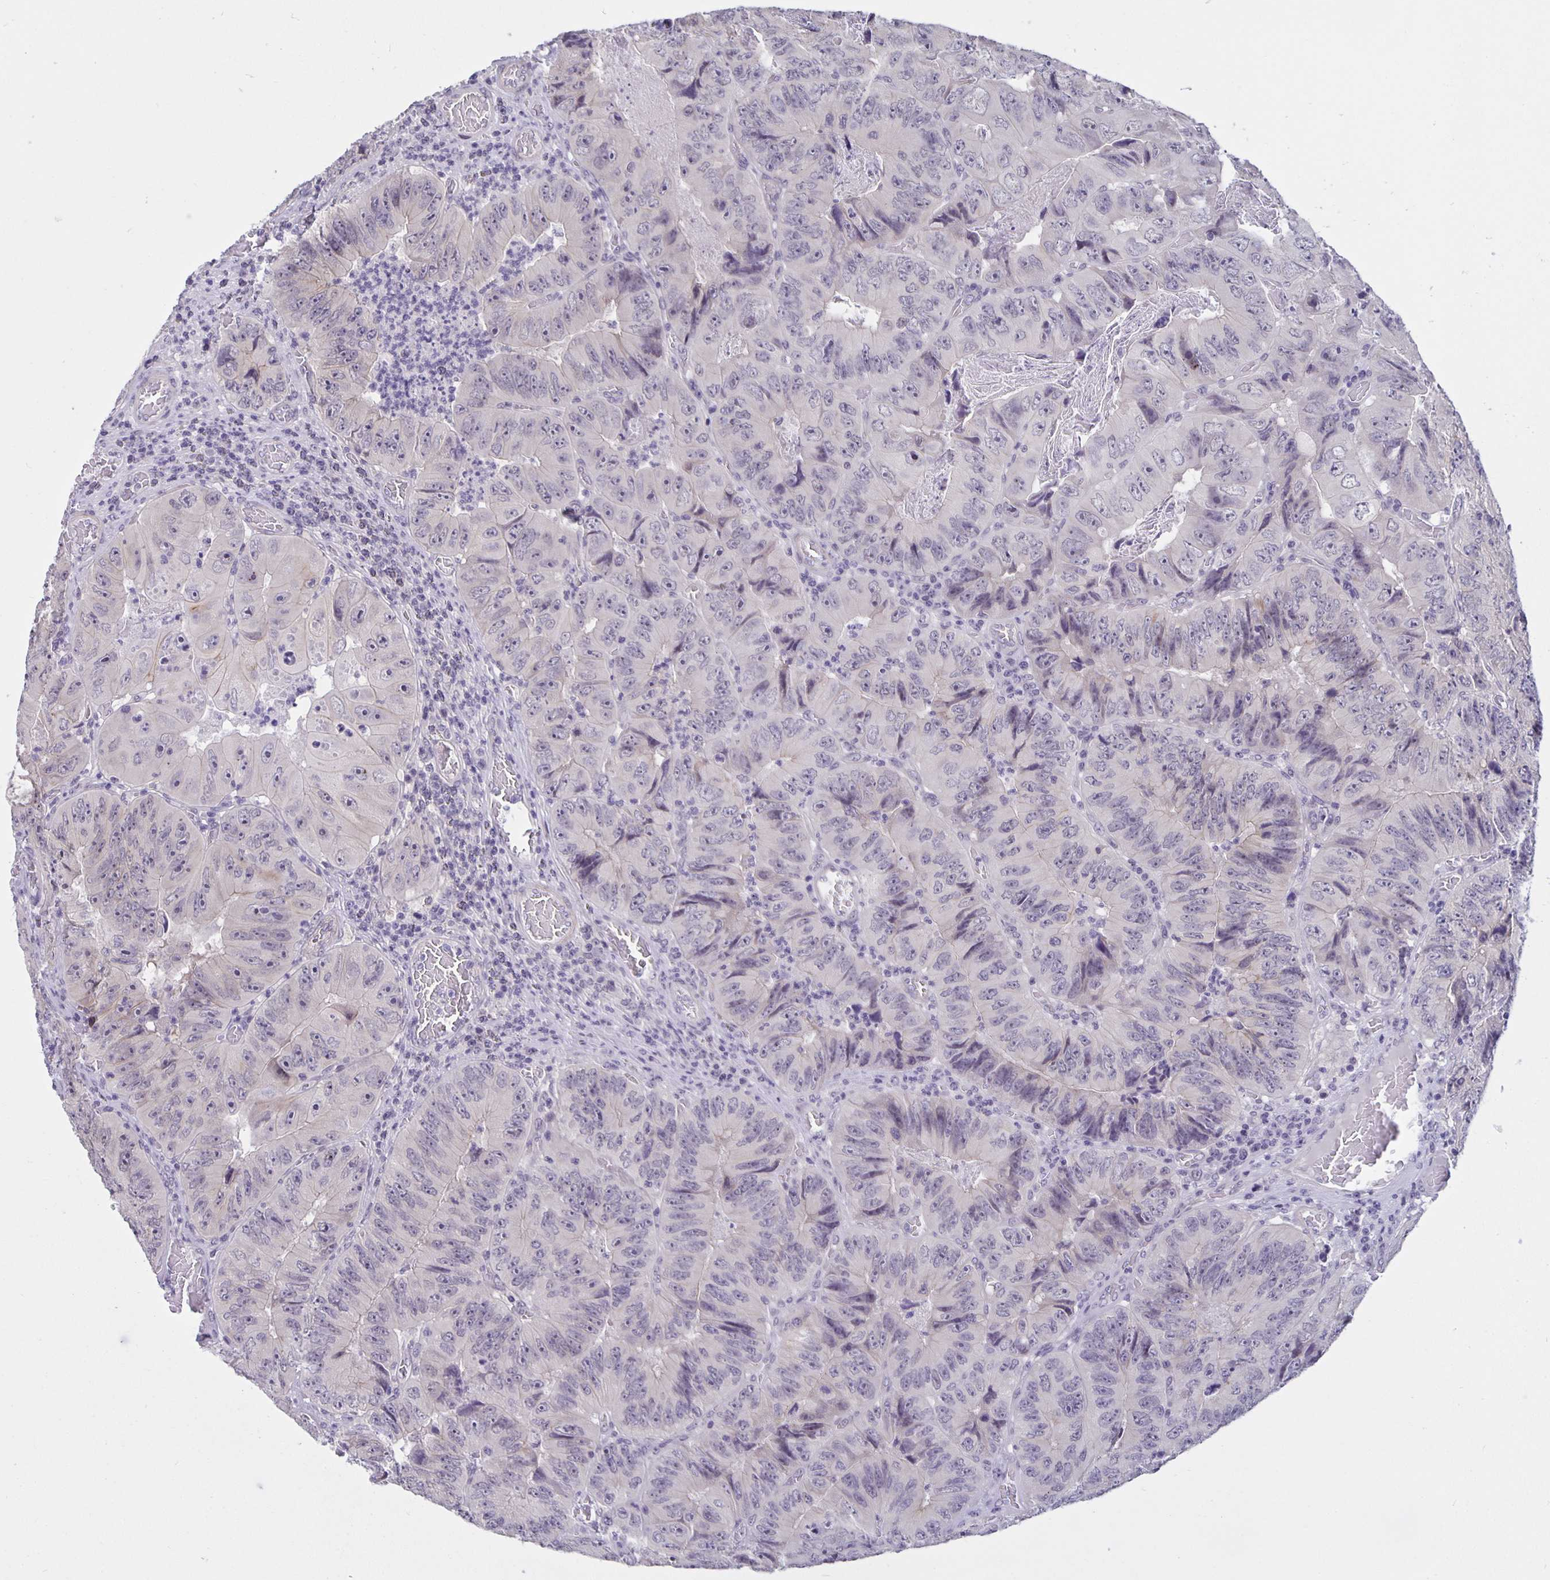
{"staining": {"intensity": "negative", "quantity": "none", "location": "none"}, "tissue": "colorectal cancer", "cell_type": "Tumor cells", "image_type": "cancer", "snomed": [{"axis": "morphology", "description": "Adenocarcinoma, NOS"}, {"axis": "topography", "description": "Colon"}], "caption": "The immunohistochemistry micrograph has no significant positivity in tumor cells of adenocarcinoma (colorectal) tissue.", "gene": "ARVCF", "patient": {"sex": "female", "age": 84}}